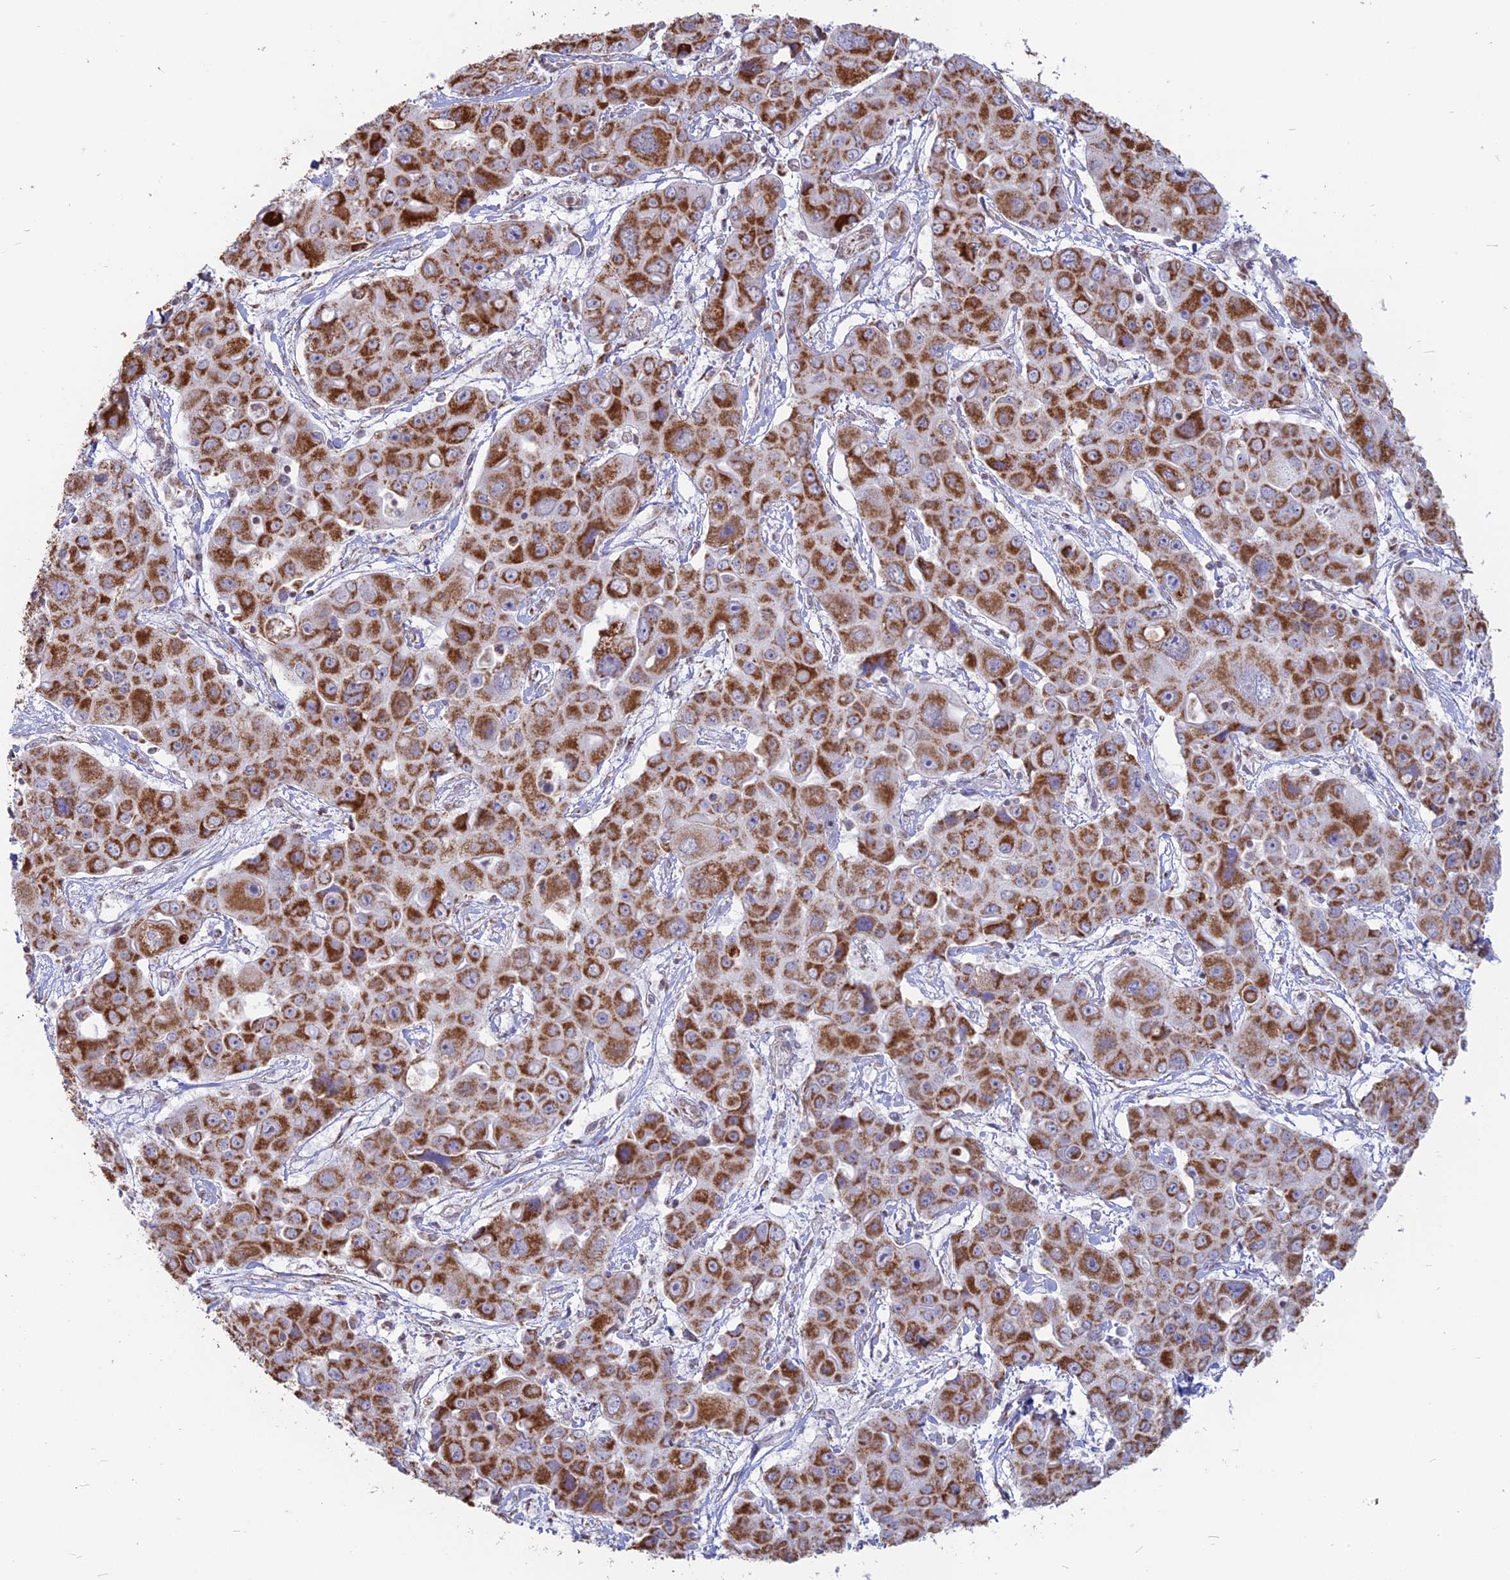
{"staining": {"intensity": "strong", "quantity": ">75%", "location": "cytoplasmic/membranous"}, "tissue": "liver cancer", "cell_type": "Tumor cells", "image_type": "cancer", "snomed": [{"axis": "morphology", "description": "Cholangiocarcinoma"}, {"axis": "topography", "description": "Liver"}], "caption": "Protein expression analysis of human liver cholangiocarcinoma reveals strong cytoplasmic/membranous staining in approximately >75% of tumor cells. (brown staining indicates protein expression, while blue staining denotes nuclei).", "gene": "ARHGAP40", "patient": {"sex": "male", "age": 67}}